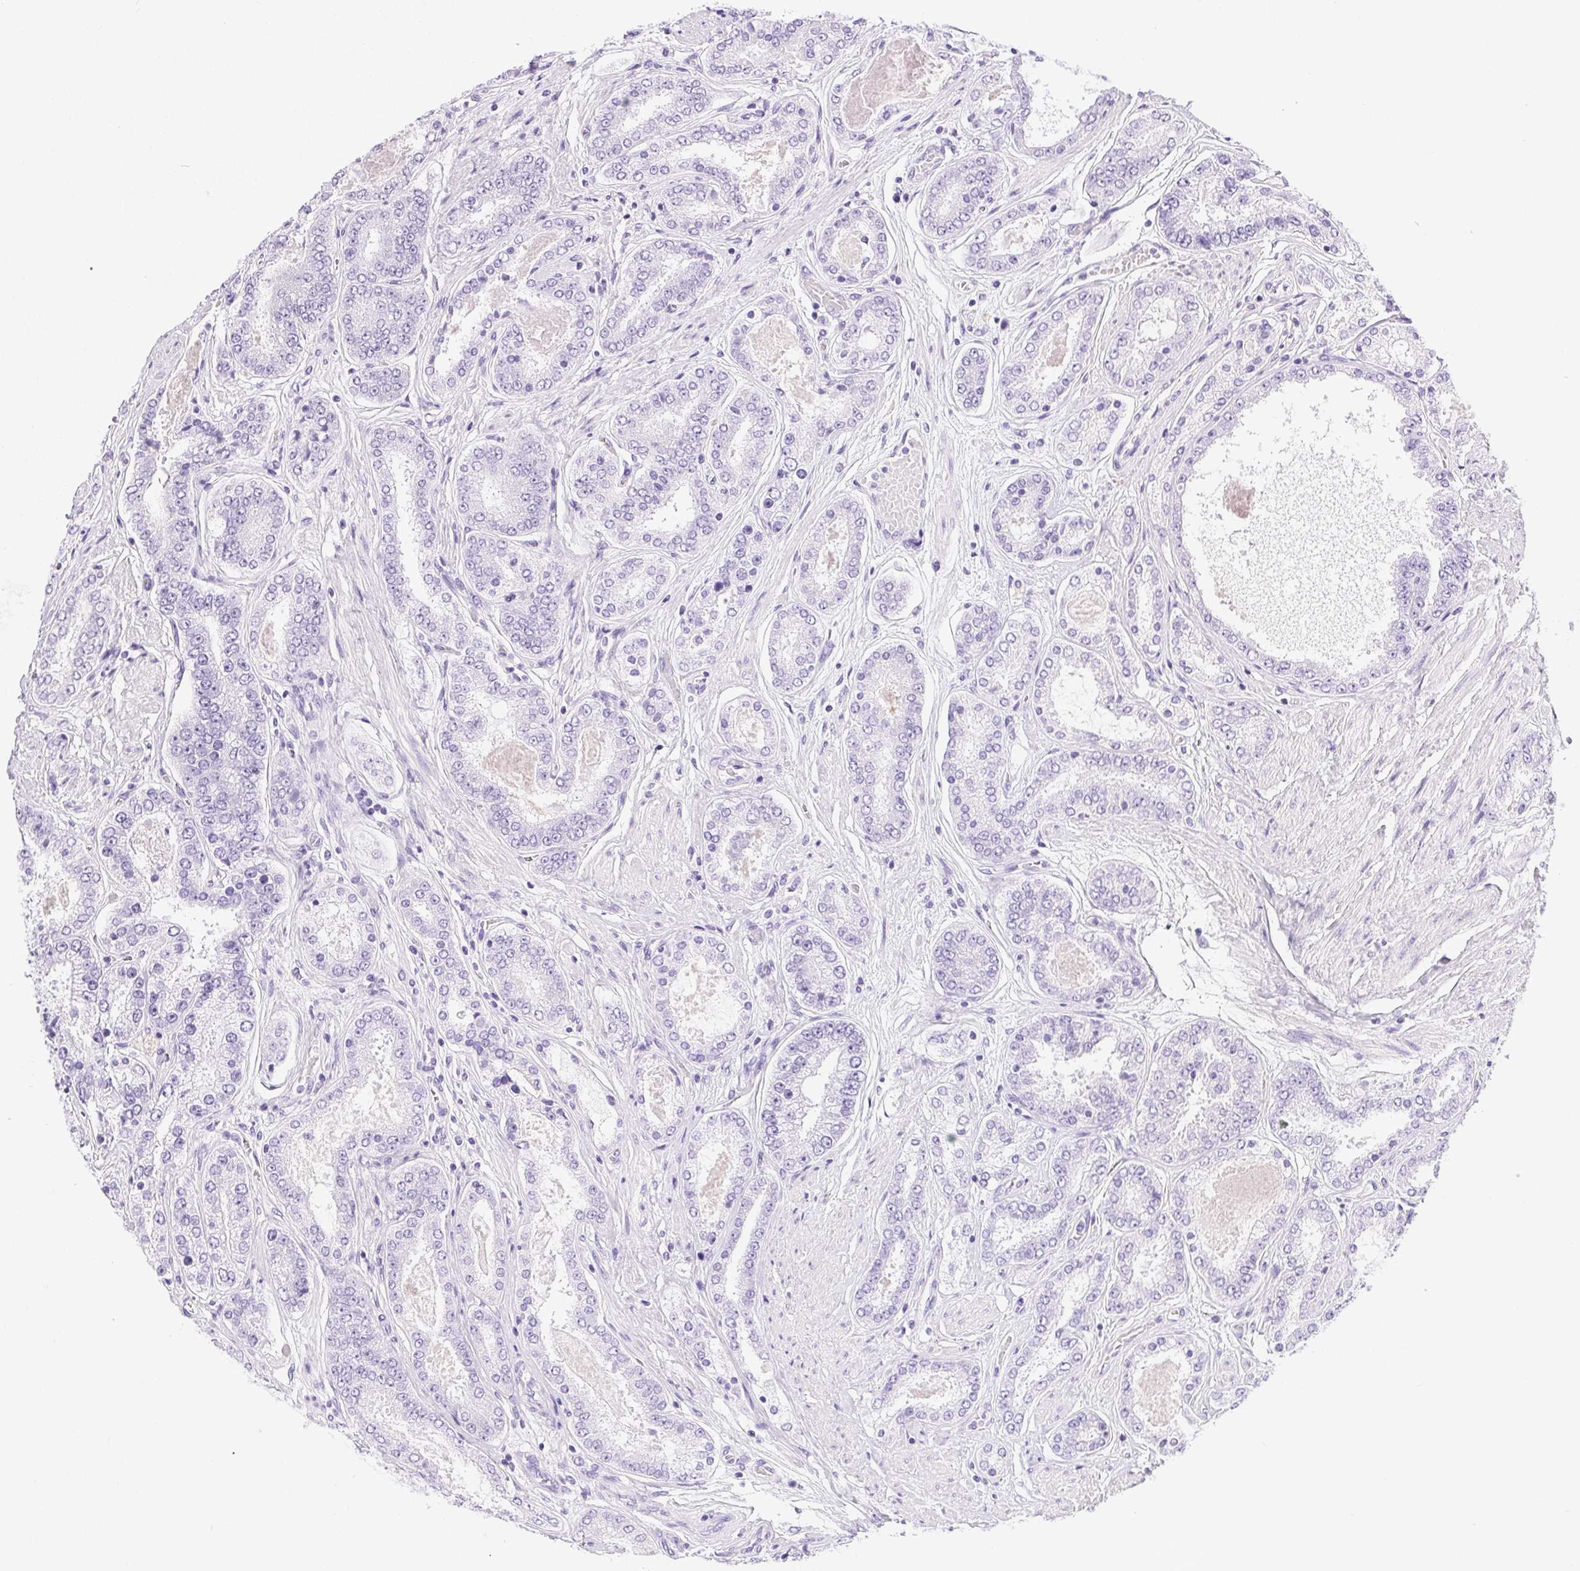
{"staining": {"intensity": "negative", "quantity": "none", "location": "none"}, "tissue": "prostate cancer", "cell_type": "Tumor cells", "image_type": "cancer", "snomed": [{"axis": "morphology", "description": "Adenocarcinoma, High grade"}, {"axis": "topography", "description": "Prostate"}], "caption": "IHC of prostate high-grade adenocarcinoma displays no staining in tumor cells. (DAB immunohistochemistry with hematoxylin counter stain).", "gene": "C20orf85", "patient": {"sex": "male", "age": 63}}